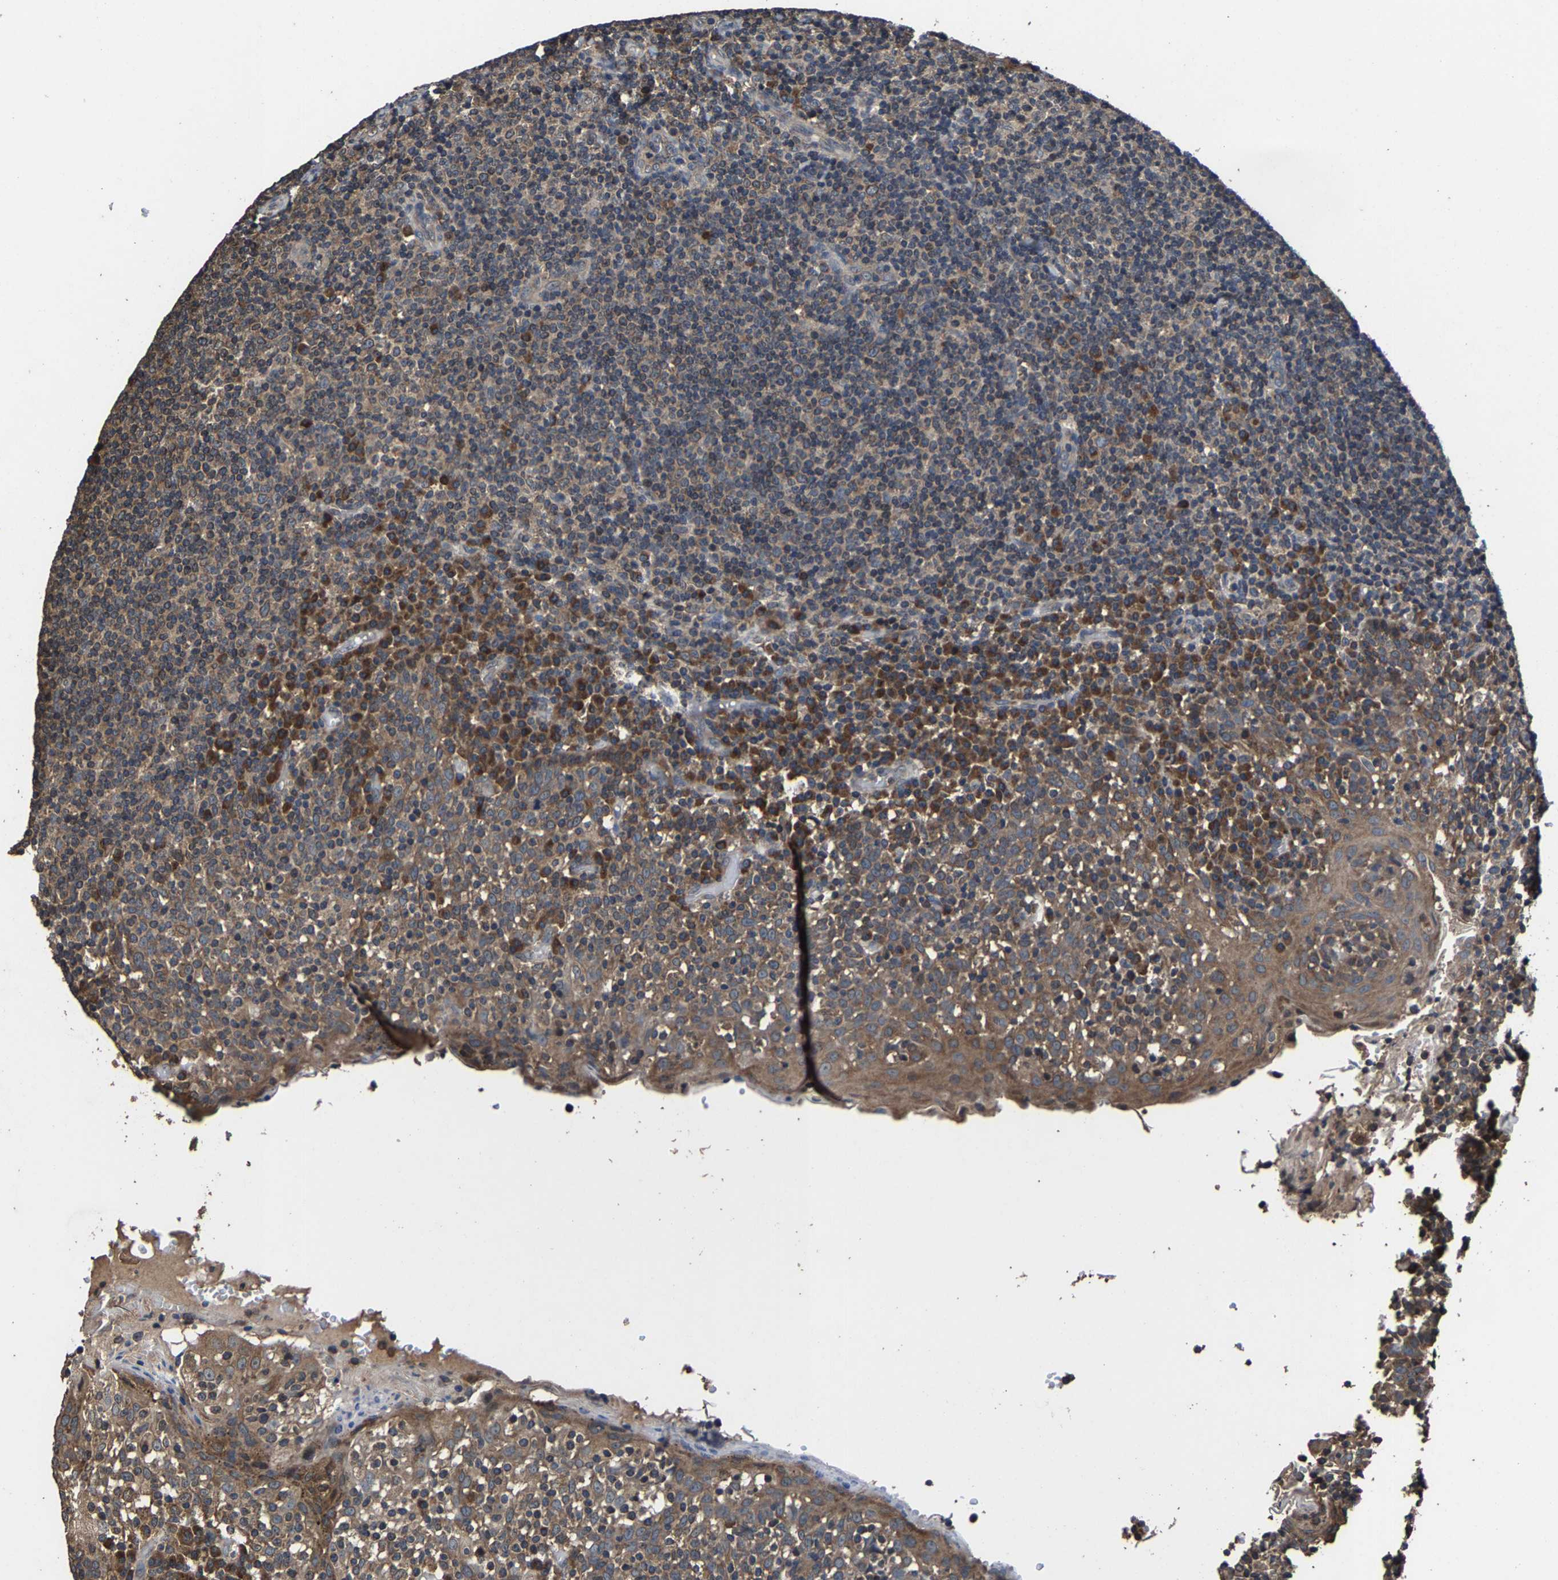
{"staining": {"intensity": "weak", "quantity": ">75%", "location": "cytoplasmic/membranous"}, "tissue": "tonsil", "cell_type": "Germinal center cells", "image_type": "normal", "snomed": [{"axis": "morphology", "description": "Normal tissue, NOS"}, {"axis": "topography", "description": "Tonsil"}], "caption": "The micrograph shows immunohistochemical staining of normal tonsil. There is weak cytoplasmic/membranous expression is identified in approximately >75% of germinal center cells.", "gene": "EBAG9", "patient": {"sex": "female", "age": 19}}